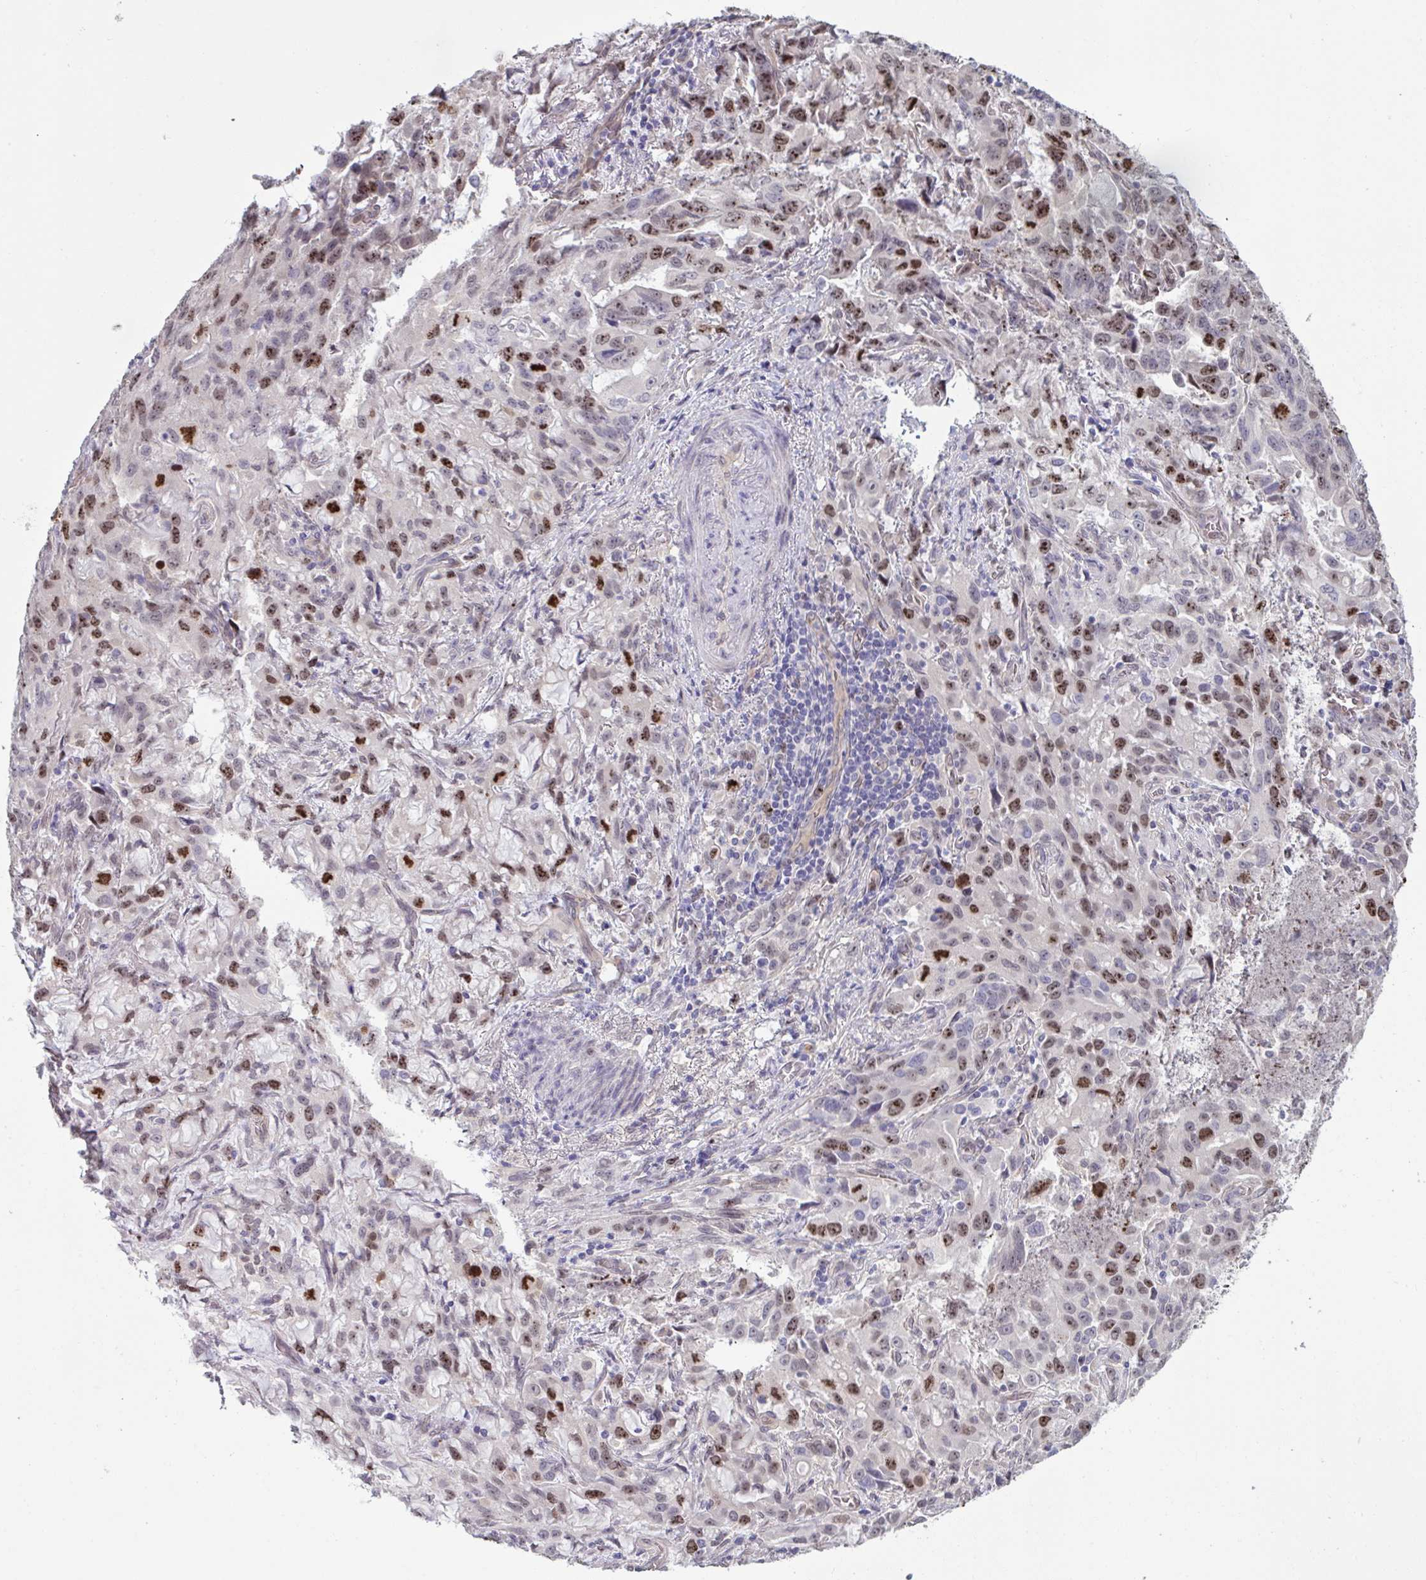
{"staining": {"intensity": "moderate", "quantity": "25%-75%", "location": "nuclear"}, "tissue": "stomach cancer", "cell_type": "Tumor cells", "image_type": "cancer", "snomed": [{"axis": "morphology", "description": "Adenocarcinoma, NOS"}, {"axis": "topography", "description": "Stomach, upper"}], "caption": "Protein staining of stomach cancer tissue displays moderate nuclear positivity in approximately 25%-75% of tumor cells.", "gene": "SETD7", "patient": {"sex": "male", "age": 85}}